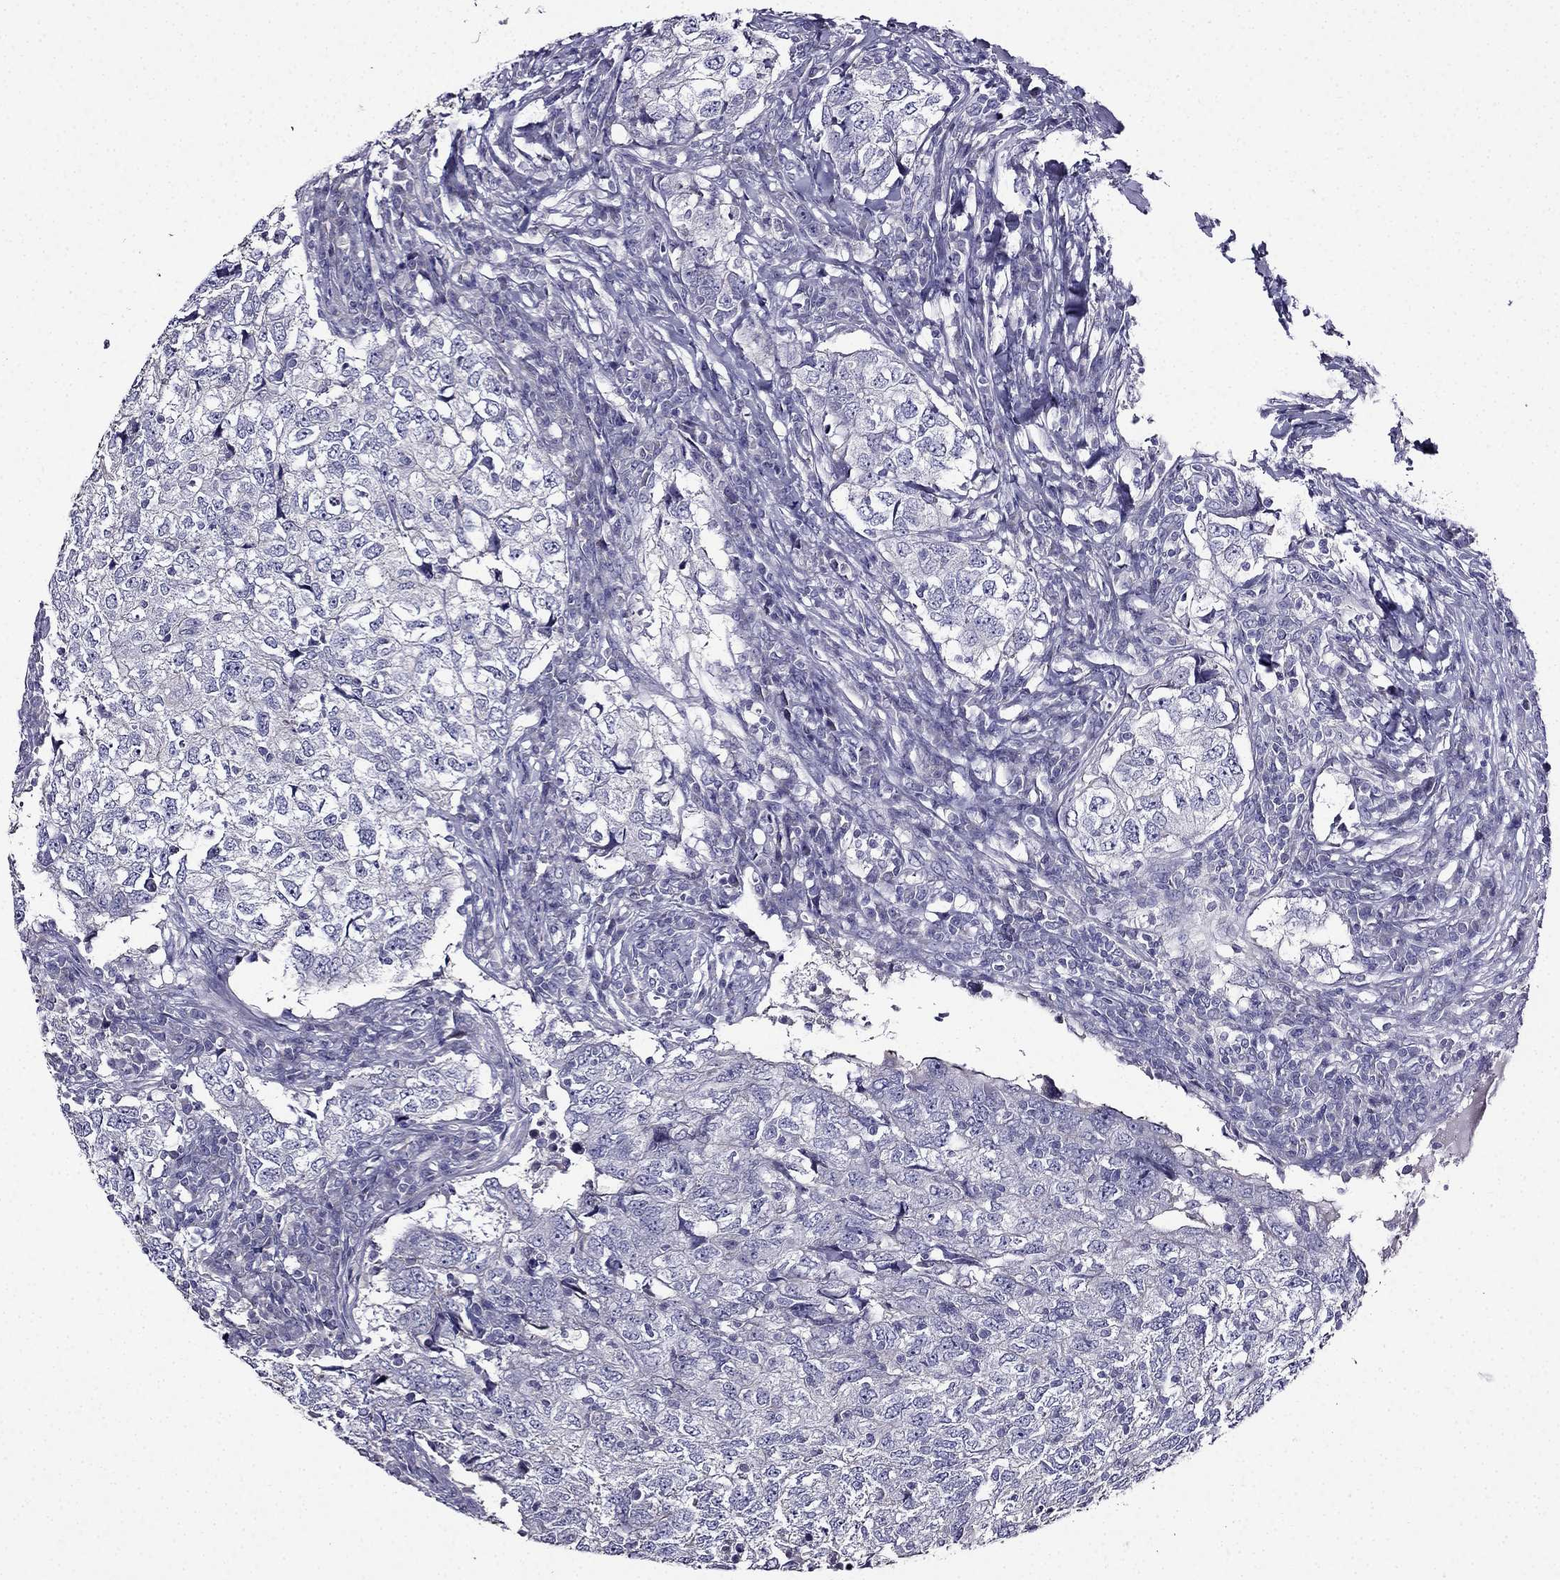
{"staining": {"intensity": "negative", "quantity": "none", "location": "none"}, "tissue": "breast cancer", "cell_type": "Tumor cells", "image_type": "cancer", "snomed": [{"axis": "morphology", "description": "Duct carcinoma"}, {"axis": "topography", "description": "Breast"}], "caption": "Human infiltrating ductal carcinoma (breast) stained for a protein using immunohistochemistry (IHC) reveals no staining in tumor cells.", "gene": "TMEM266", "patient": {"sex": "female", "age": 30}}